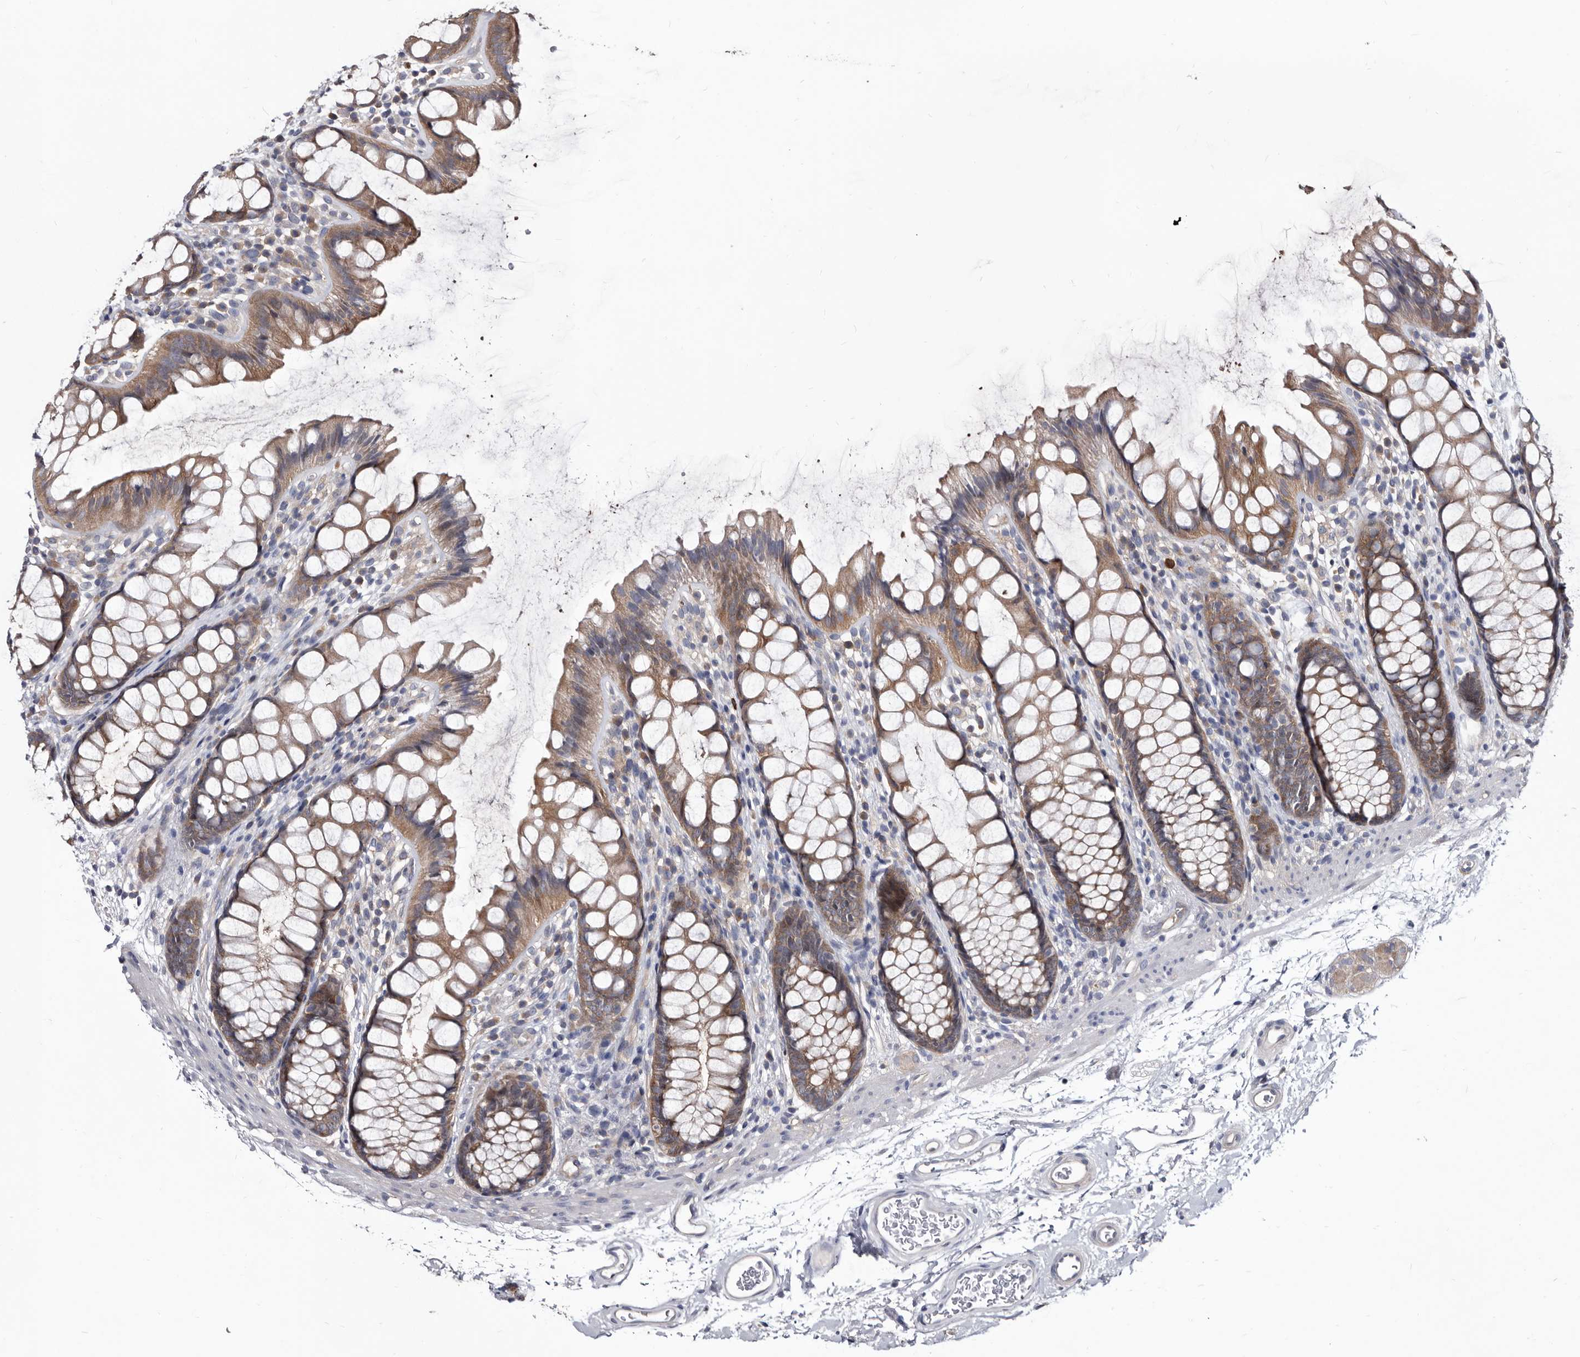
{"staining": {"intensity": "moderate", "quantity": ">75%", "location": "cytoplasmic/membranous"}, "tissue": "rectum", "cell_type": "Glandular cells", "image_type": "normal", "snomed": [{"axis": "morphology", "description": "Normal tissue, NOS"}, {"axis": "topography", "description": "Rectum"}], "caption": "Immunohistochemistry (DAB) staining of normal rectum demonstrates moderate cytoplasmic/membranous protein positivity in about >75% of glandular cells.", "gene": "ABCF2", "patient": {"sex": "female", "age": 65}}